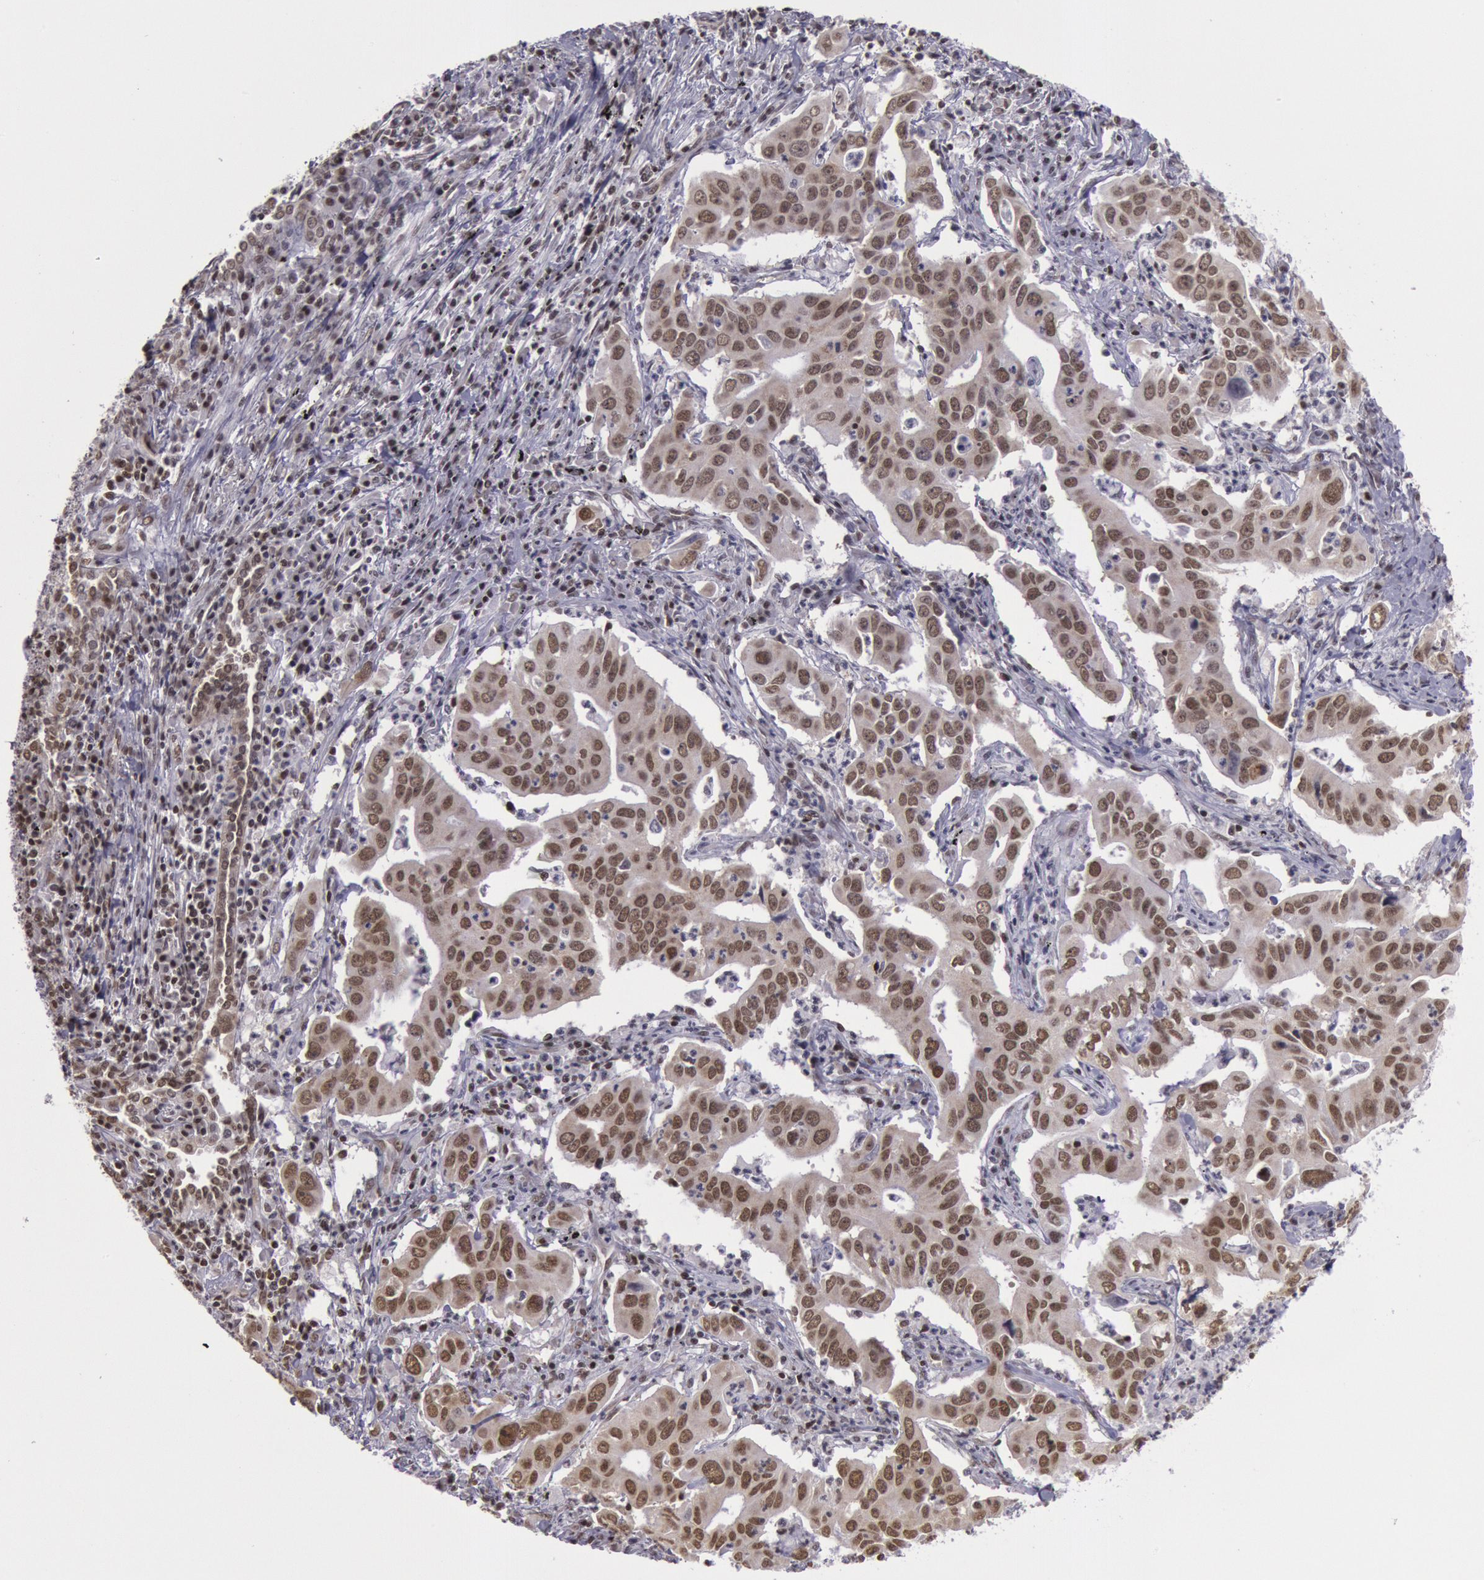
{"staining": {"intensity": "moderate", "quantity": ">75%", "location": "cytoplasmic/membranous,nuclear"}, "tissue": "lung cancer", "cell_type": "Tumor cells", "image_type": "cancer", "snomed": [{"axis": "morphology", "description": "Adenocarcinoma, NOS"}, {"axis": "topography", "description": "Lung"}], "caption": "IHC staining of lung adenocarcinoma, which exhibits medium levels of moderate cytoplasmic/membranous and nuclear expression in approximately >75% of tumor cells indicating moderate cytoplasmic/membranous and nuclear protein expression. The staining was performed using DAB (3,3'-diaminobenzidine) (brown) for protein detection and nuclei were counterstained in hematoxylin (blue).", "gene": "NKAP", "patient": {"sex": "male", "age": 48}}